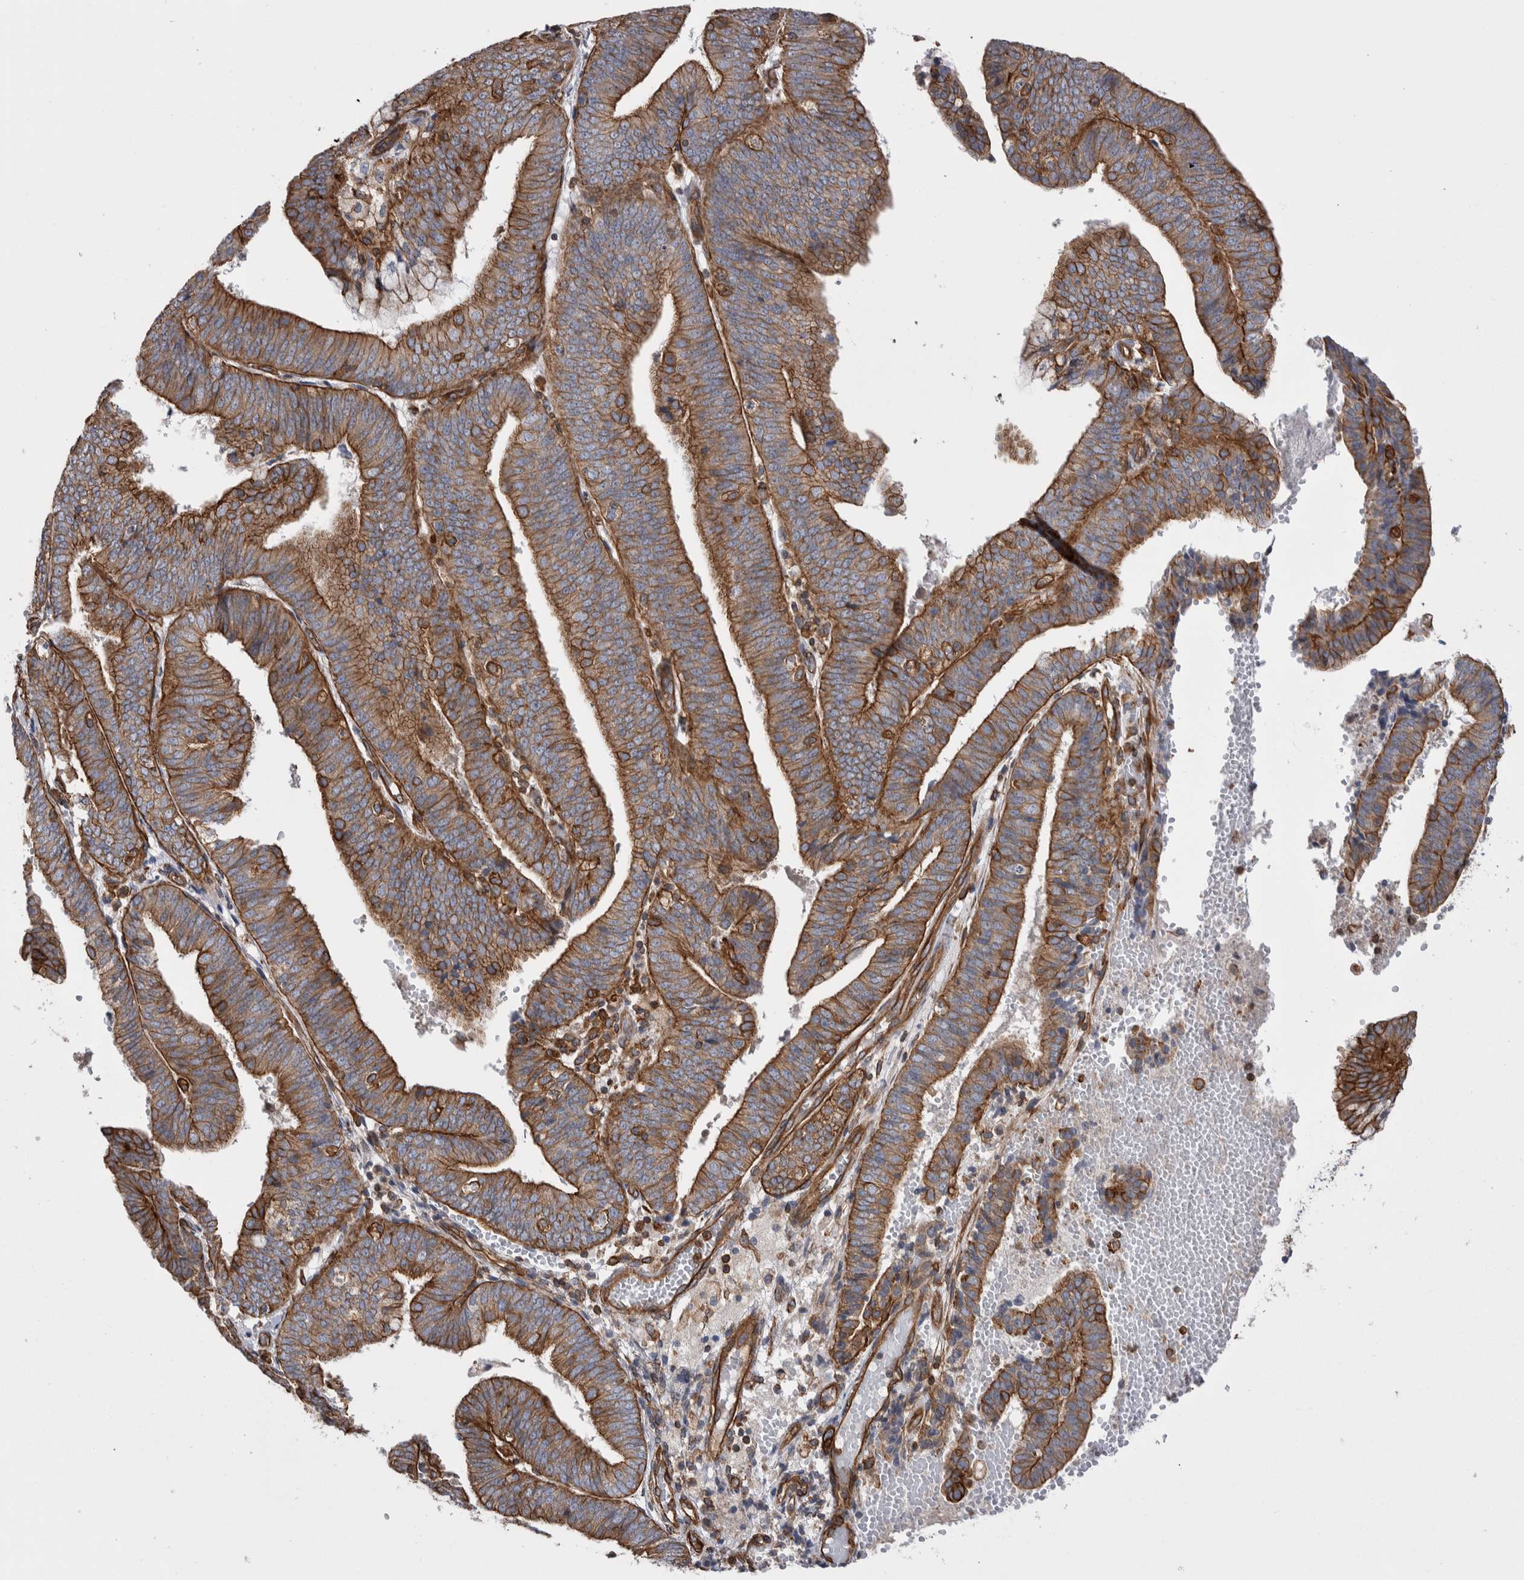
{"staining": {"intensity": "strong", "quantity": ">75%", "location": "cytoplasmic/membranous"}, "tissue": "endometrial cancer", "cell_type": "Tumor cells", "image_type": "cancer", "snomed": [{"axis": "morphology", "description": "Adenocarcinoma, NOS"}, {"axis": "topography", "description": "Endometrium"}], "caption": "Endometrial cancer (adenocarcinoma) tissue shows strong cytoplasmic/membranous expression in approximately >75% of tumor cells", "gene": "KIF12", "patient": {"sex": "female", "age": 63}}